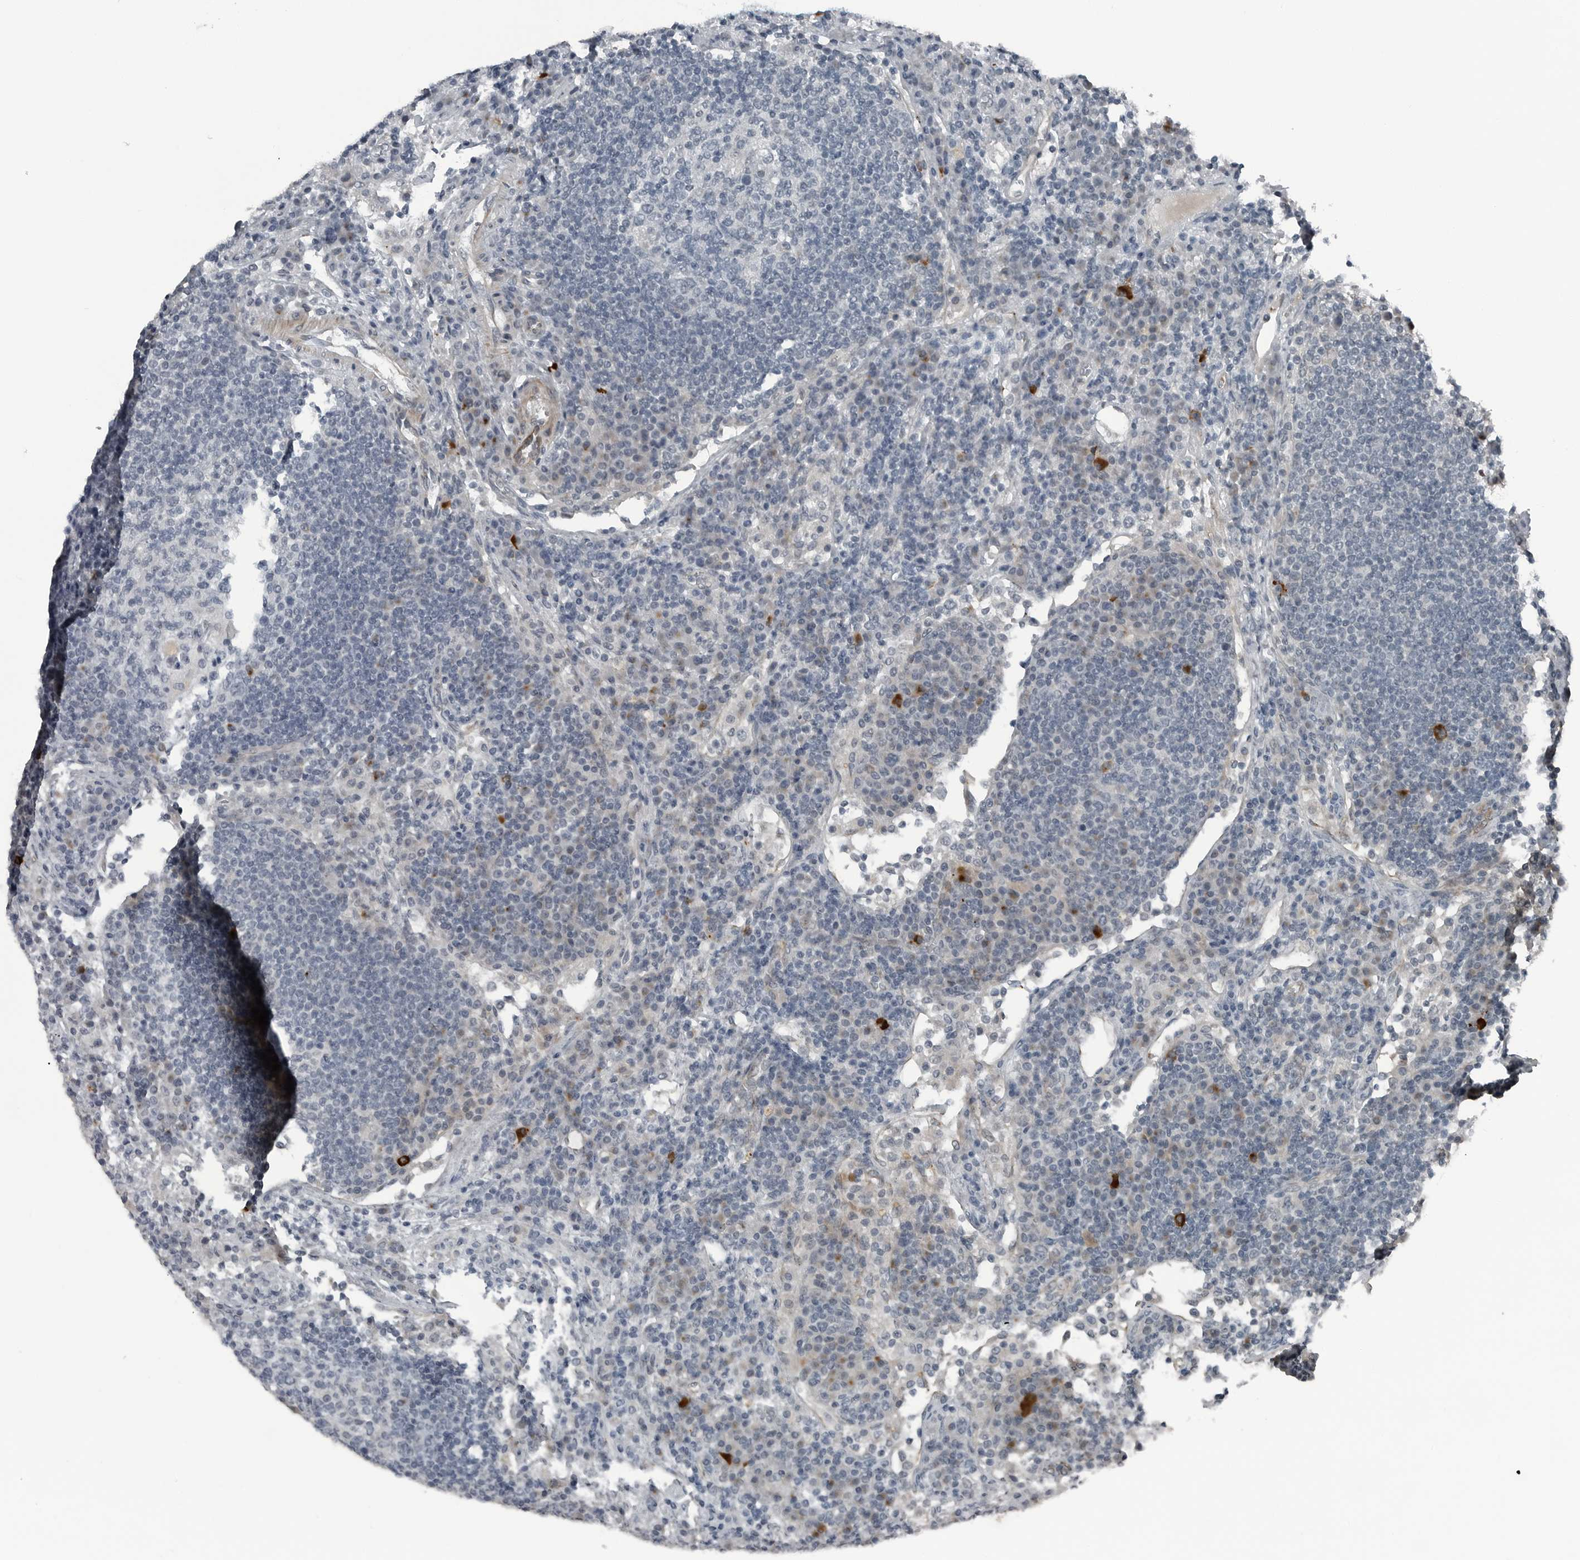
{"staining": {"intensity": "negative", "quantity": "none", "location": "none"}, "tissue": "lymph node", "cell_type": "Germinal center cells", "image_type": "normal", "snomed": [{"axis": "morphology", "description": "Normal tissue, NOS"}, {"axis": "topography", "description": "Lymph node"}], "caption": "The IHC photomicrograph has no significant staining in germinal center cells of lymph node. (Stains: DAB immunohistochemistry with hematoxylin counter stain, Microscopy: brightfield microscopy at high magnification).", "gene": "GAK", "patient": {"sex": "female", "age": 53}}